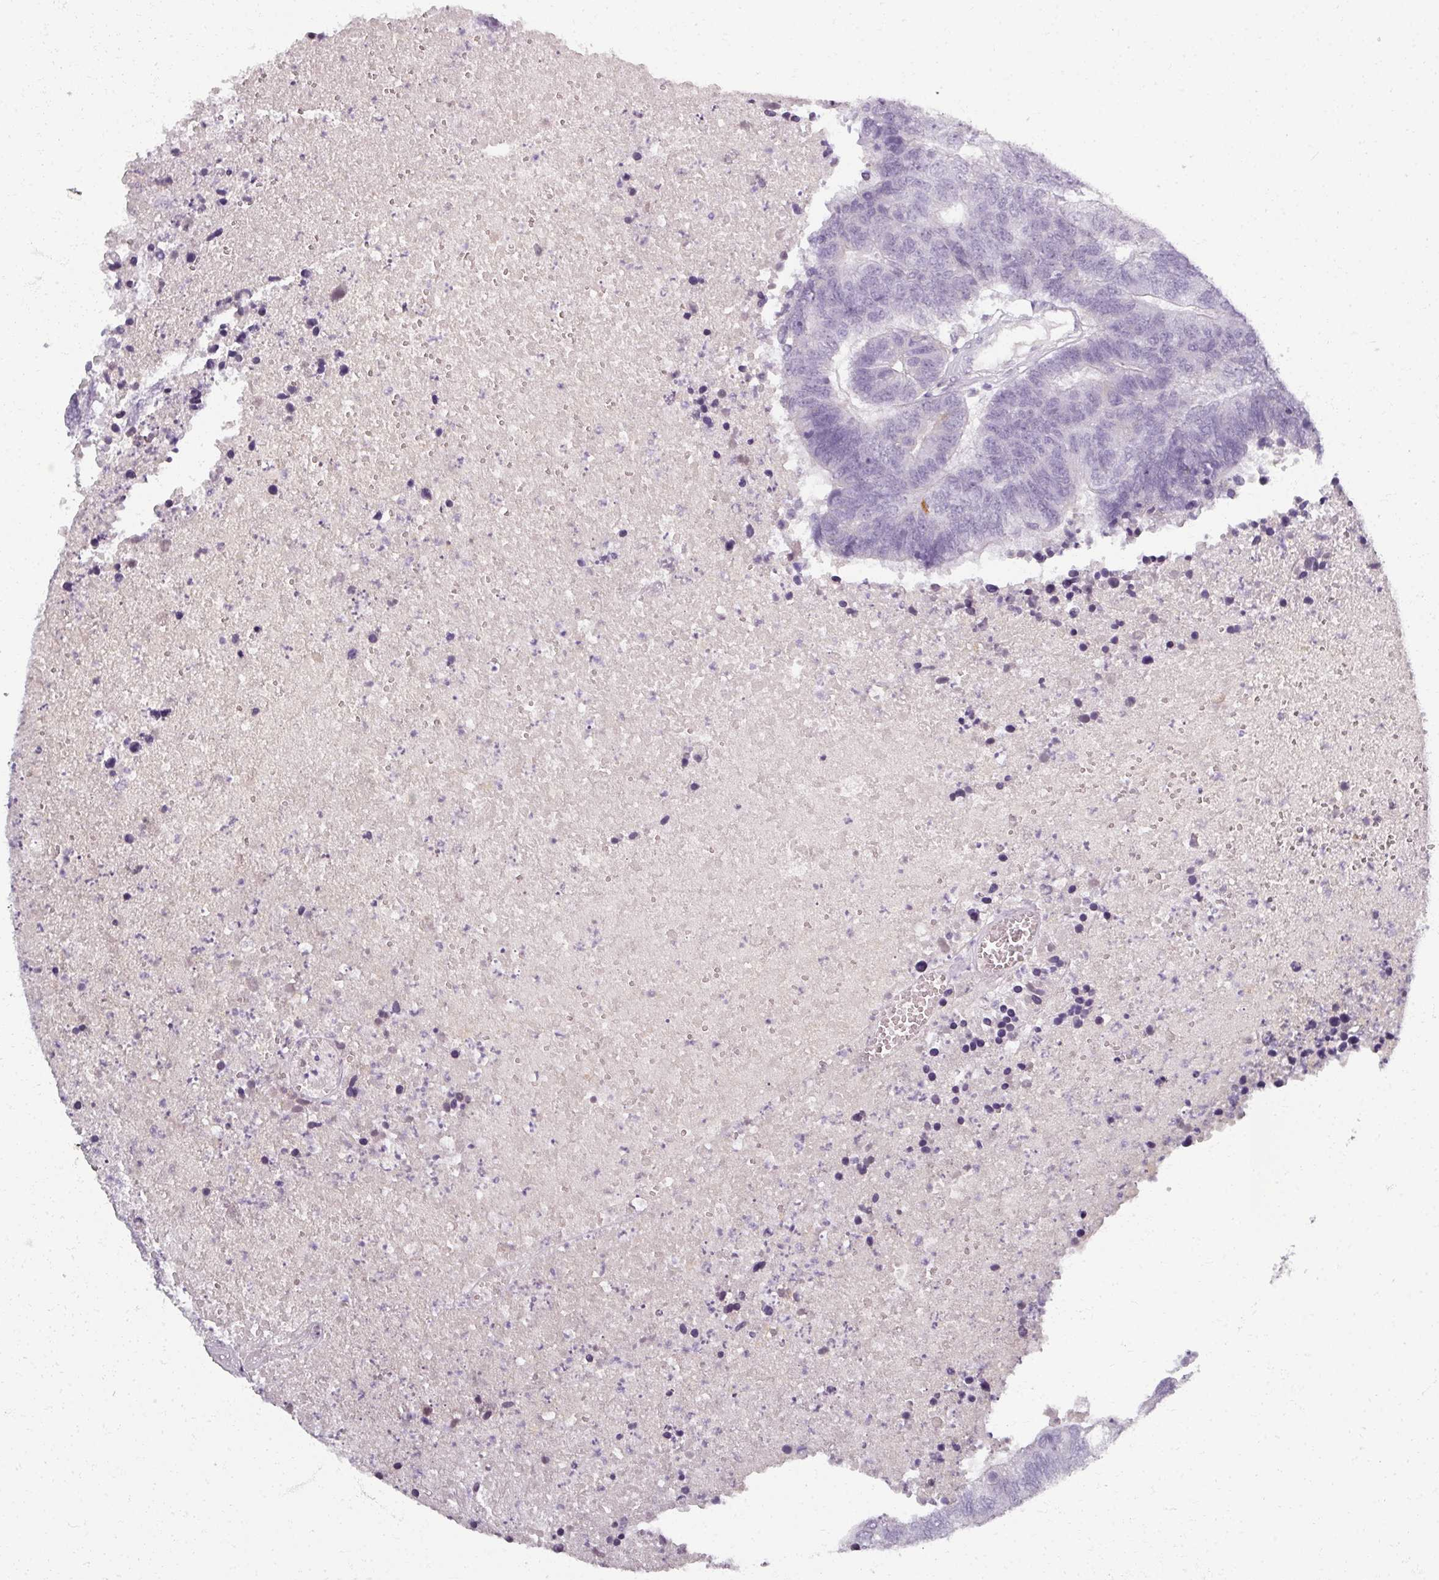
{"staining": {"intensity": "negative", "quantity": "none", "location": "none"}, "tissue": "colorectal cancer", "cell_type": "Tumor cells", "image_type": "cancer", "snomed": [{"axis": "morphology", "description": "Adenocarcinoma, NOS"}, {"axis": "topography", "description": "Colon"}], "caption": "A high-resolution histopathology image shows immunohistochemistry staining of colorectal cancer (adenocarcinoma), which displays no significant staining in tumor cells.", "gene": "REG3G", "patient": {"sex": "female", "age": 48}}